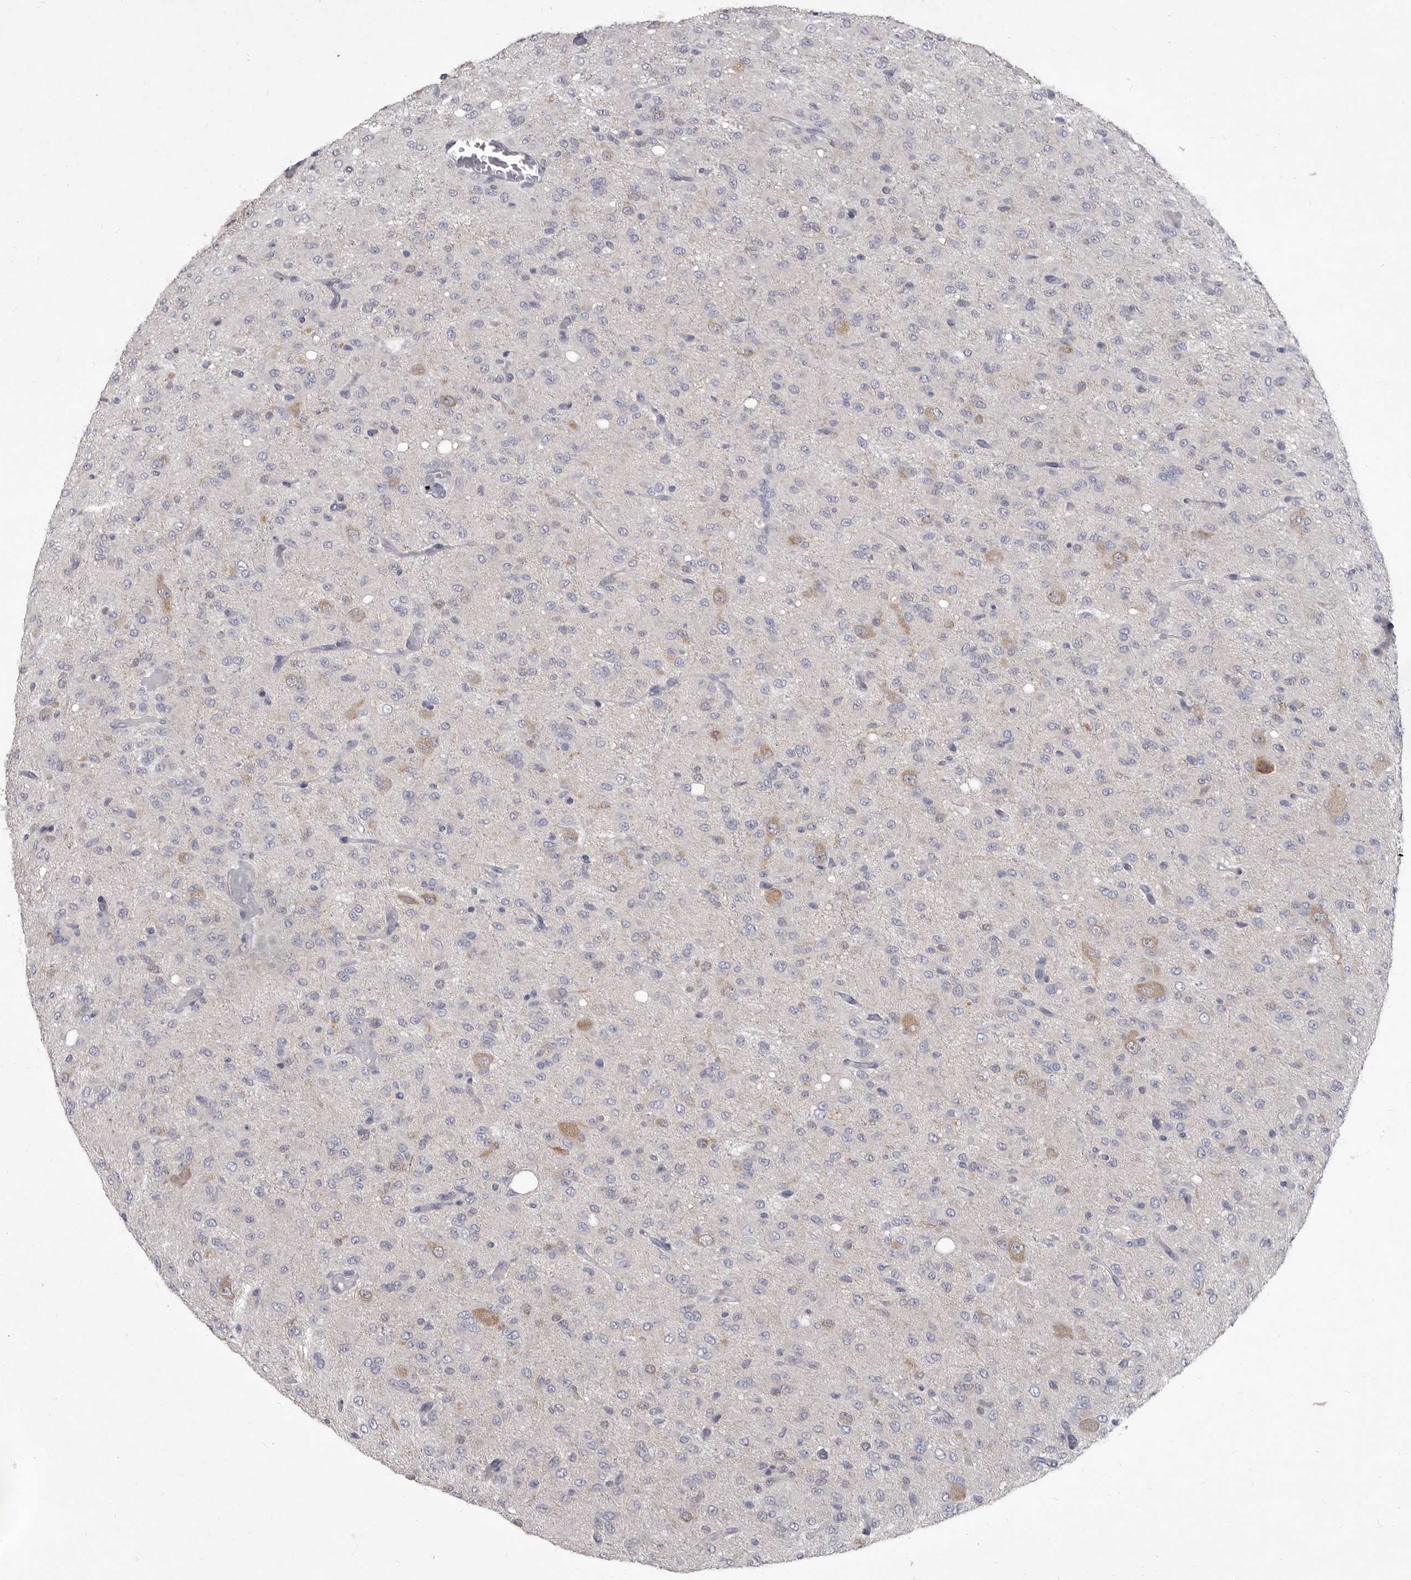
{"staining": {"intensity": "negative", "quantity": "none", "location": "none"}, "tissue": "glioma", "cell_type": "Tumor cells", "image_type": "cancer", "snomed": [{"axis": "morphology", "description": "Glioma, malignant, High grade"}, {"axis": "topography", "description": "Brain"}], "caption": "IHC histopathology image of malignant glioma (high-grade) stained for a protein (brown), which shows no positivity in tumor cells.", "gene": "GSK3B", "patient": {"sex": "female", "age": 59}}